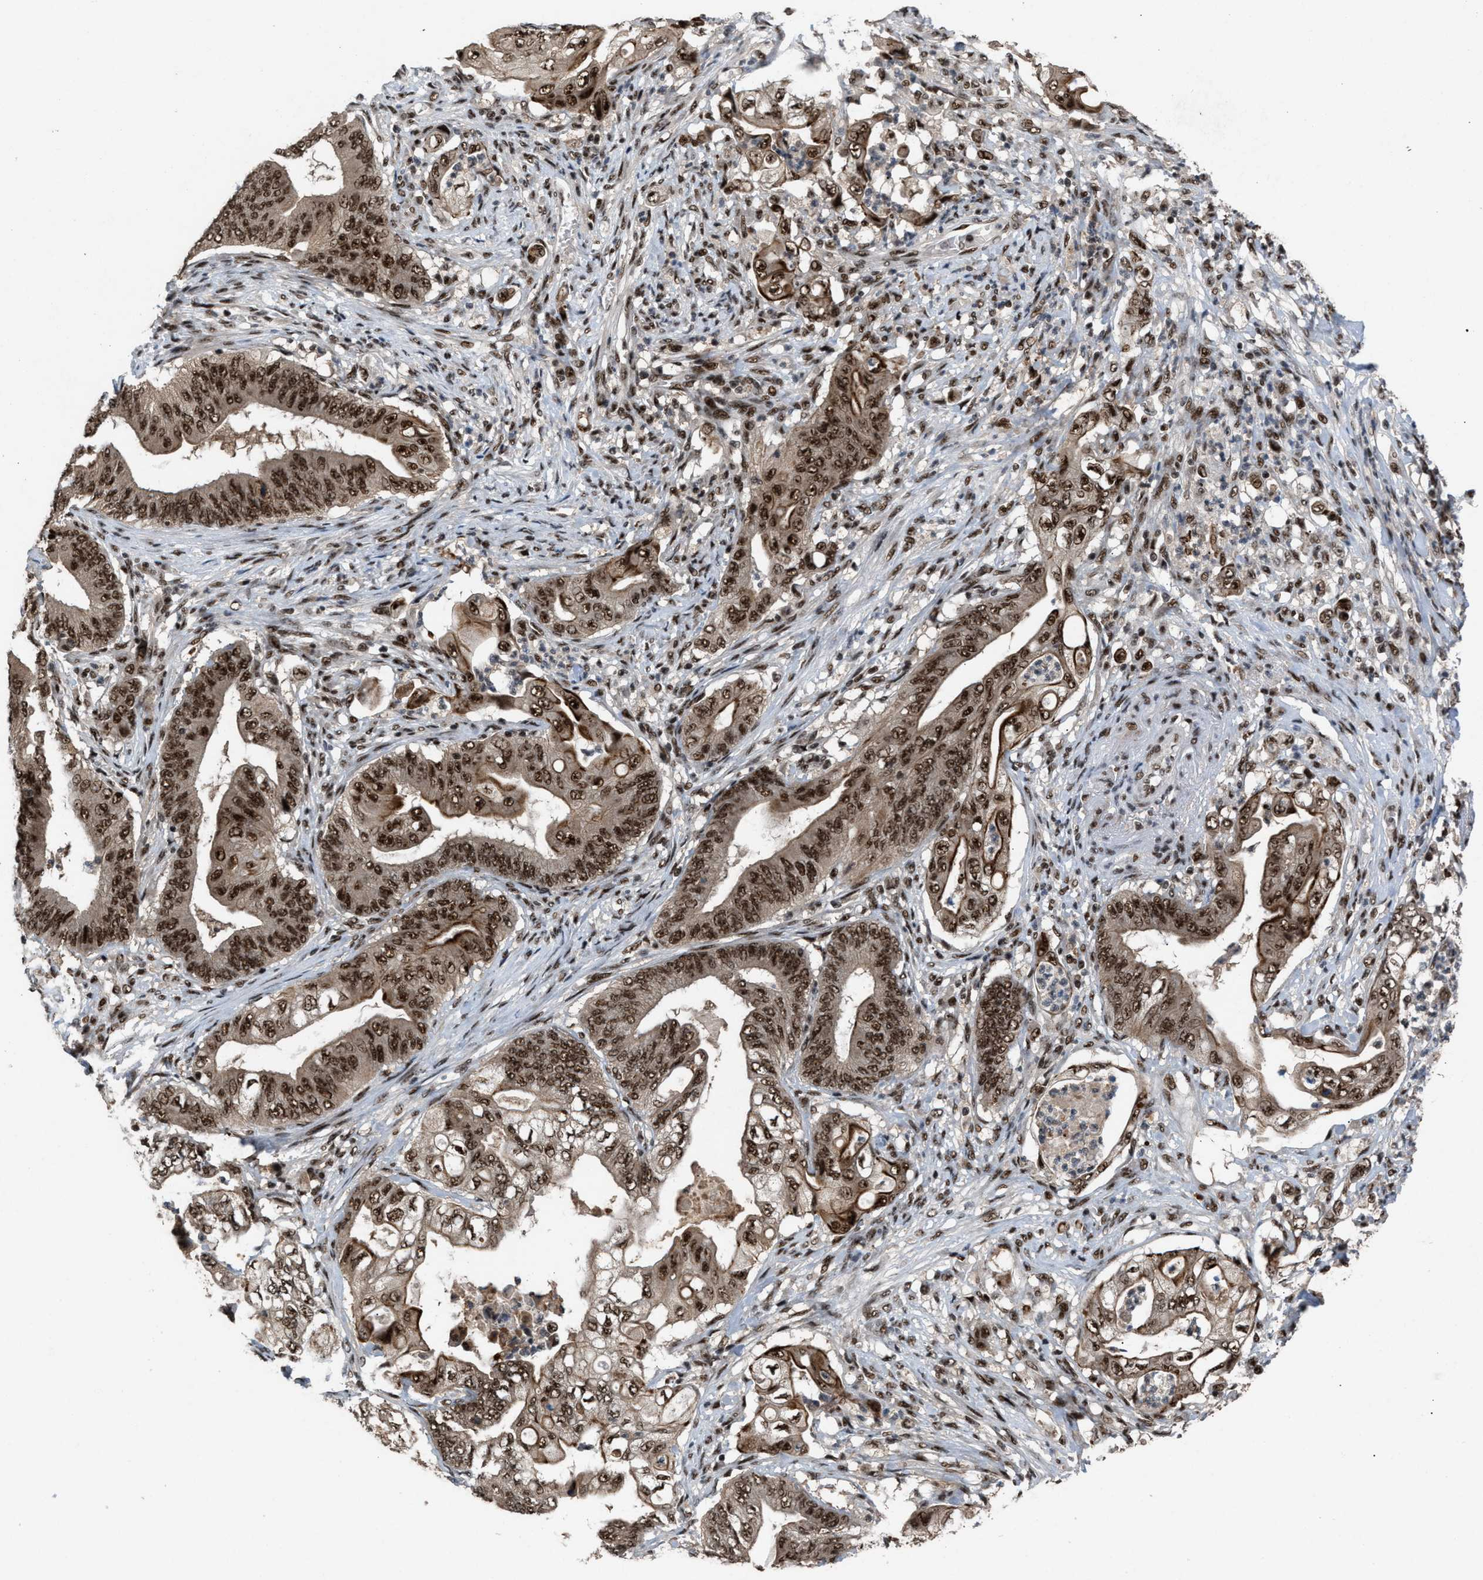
{"staining": {"intensity": "strong", "quantity": ">75%", "location": "cytoplasmic/membranous,nuclear"}, "tissue": "stomach cancer", "cell_type": "Tumor cells", "image_type": "cancer", "snomed": [{"axis": "morphology", "description": "Adenocarcinoma, NOS"}, {"axis": "topography", "description": "Stomach"}], "caption": "Stomach cancer (adenocarcinoma) tissue displays strong cytoplasmic/membranous and nuclear positivity in about >75% of tumor cells Using DAB (brown) and hematoxylin (blue) stains, captured at high magnification using brightfield microscopy.", "gene": "PRPF4", "patient": {"sex": "female", "age": 73}}